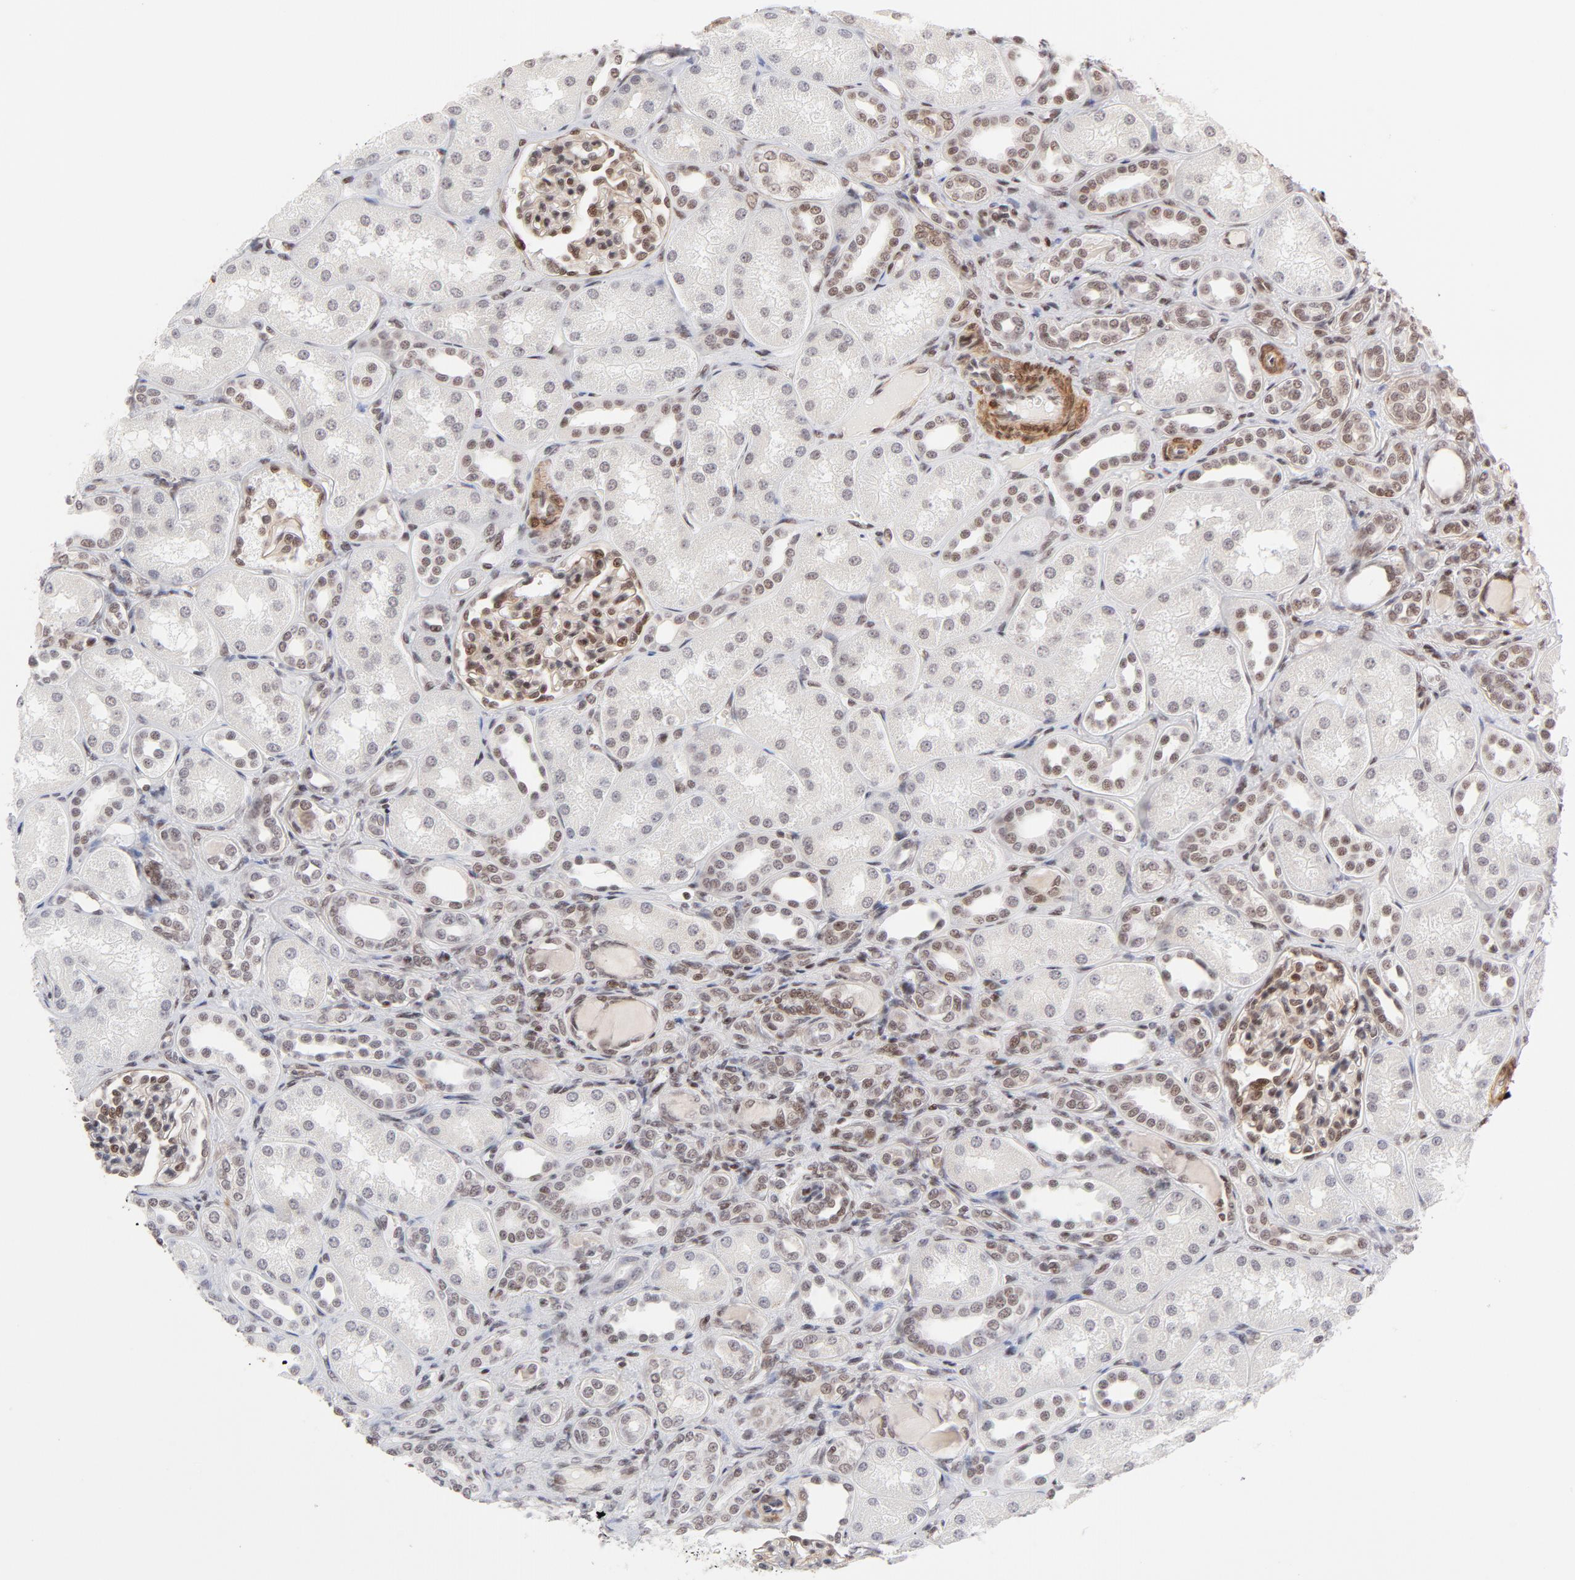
{"staining": {"intensity": "strong", "quantity": ">75%", "location": "nuclear"}, "tissue": "kidney", "cell_type": "Cells in glomeruli", "image_type": "normal", "snomed": [{"axis": "morphology", "description": "Normal tissue, NOS"}, {"axis": "topography", "description": "Kidney"}], "caption": "This is a photomicrograph of IHC staining of normal kidney, which shows strong expression in the nuclear of cells in glomeruli.", "gene": "CTCF", "patient": {"sex": "male", "age": 7}}